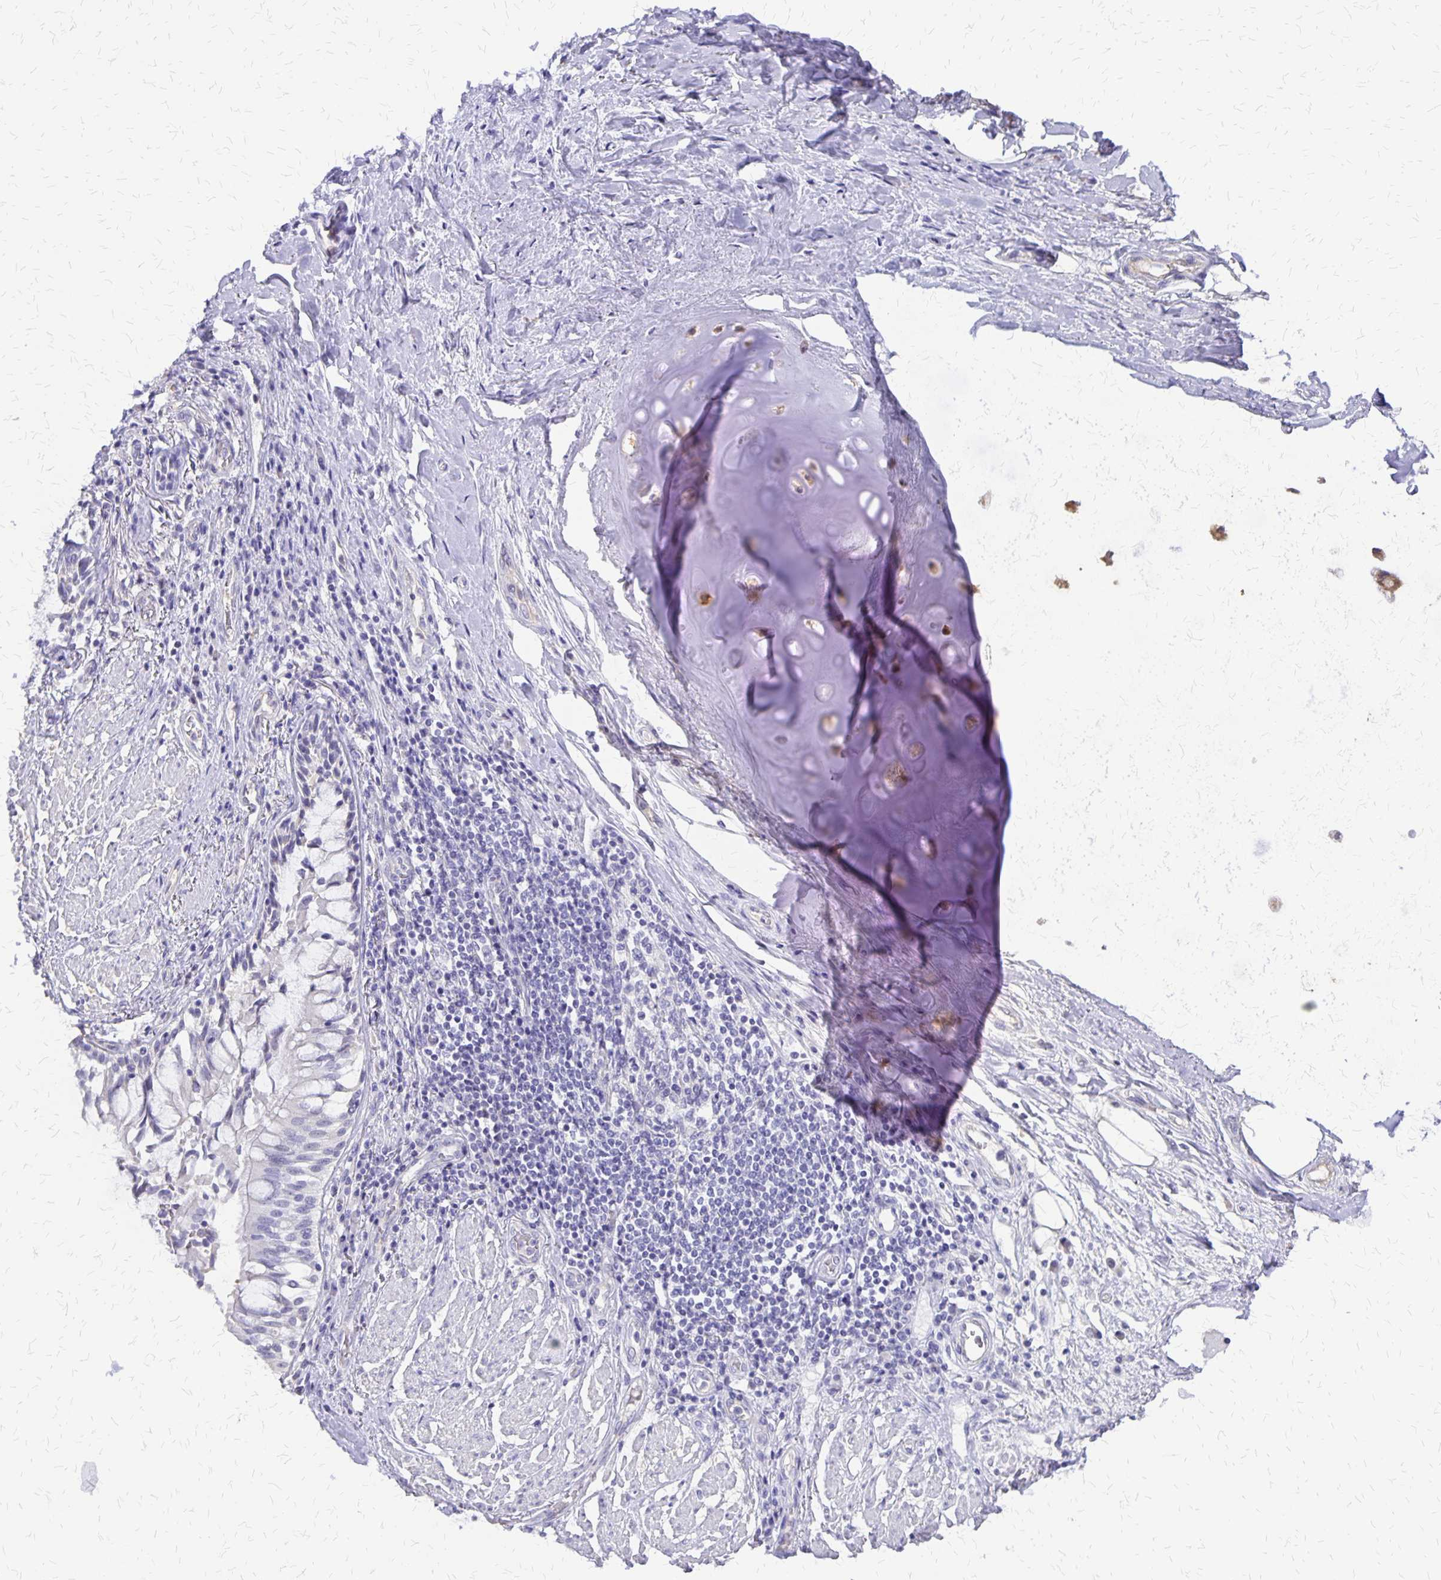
{"staining": {"intensity": "negative", "quantity": "none", "location": "none"}, "tissue": "adipose tissue", "cell_type": "Adipocytes", "image_type": "normal", "snomed": [{"axis": "morphology", "description": "Normal tissue, NOS"}, {"axis": "topography", "description": "Cartilage tissue"}, {"axis": "topography", "description": "Bronchus"}], "caption": "The micrograph demonstrates no staining of adipocytes in unremarkable adipose tissue.", "gene": "SI", "patient": {"sex": "male", "age": 64}}